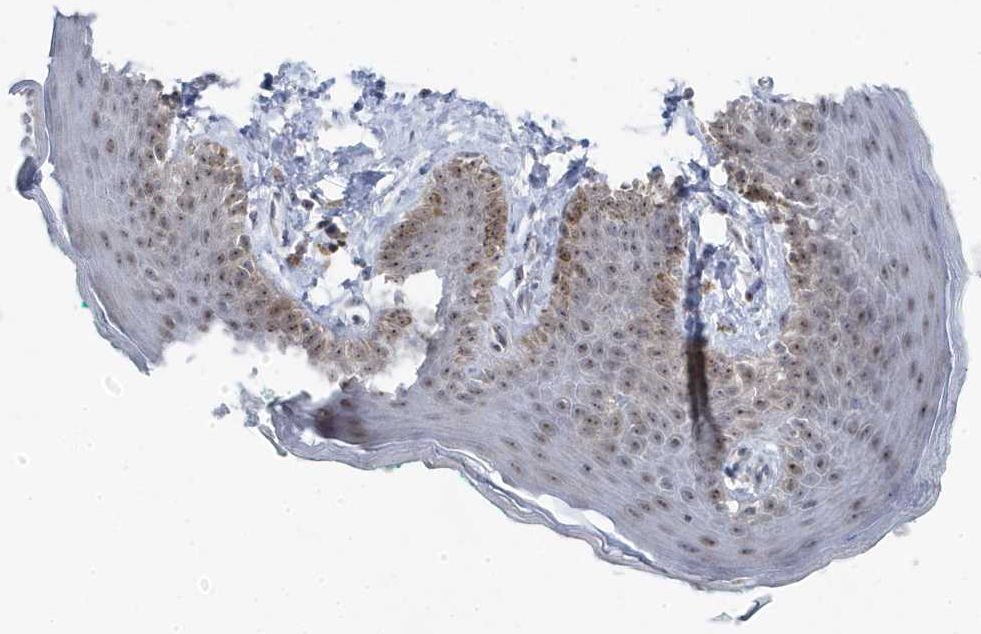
{"staining": {"intensity": "moderate", "quantity": "25%-75%", "location": "nuclear"}, "tissue": "skin", "cell_type": "Epidermal cells", "image_type": "normal", "snomed": [{"axis": "morphology", "description": "Normal tissue, NOS"}, {"axis": "topography", "description": "Vulva"}], "caption": "Immunohistochemical staining of normal human skin shows medium levels of moderate nuclear expression in approximately 25%-75% of epidermal cells. (Brightfield microscopy of DAB IHC at high magnification).", "gene": "TSEN15", "patient": {"sex": "female", "age": 66}}